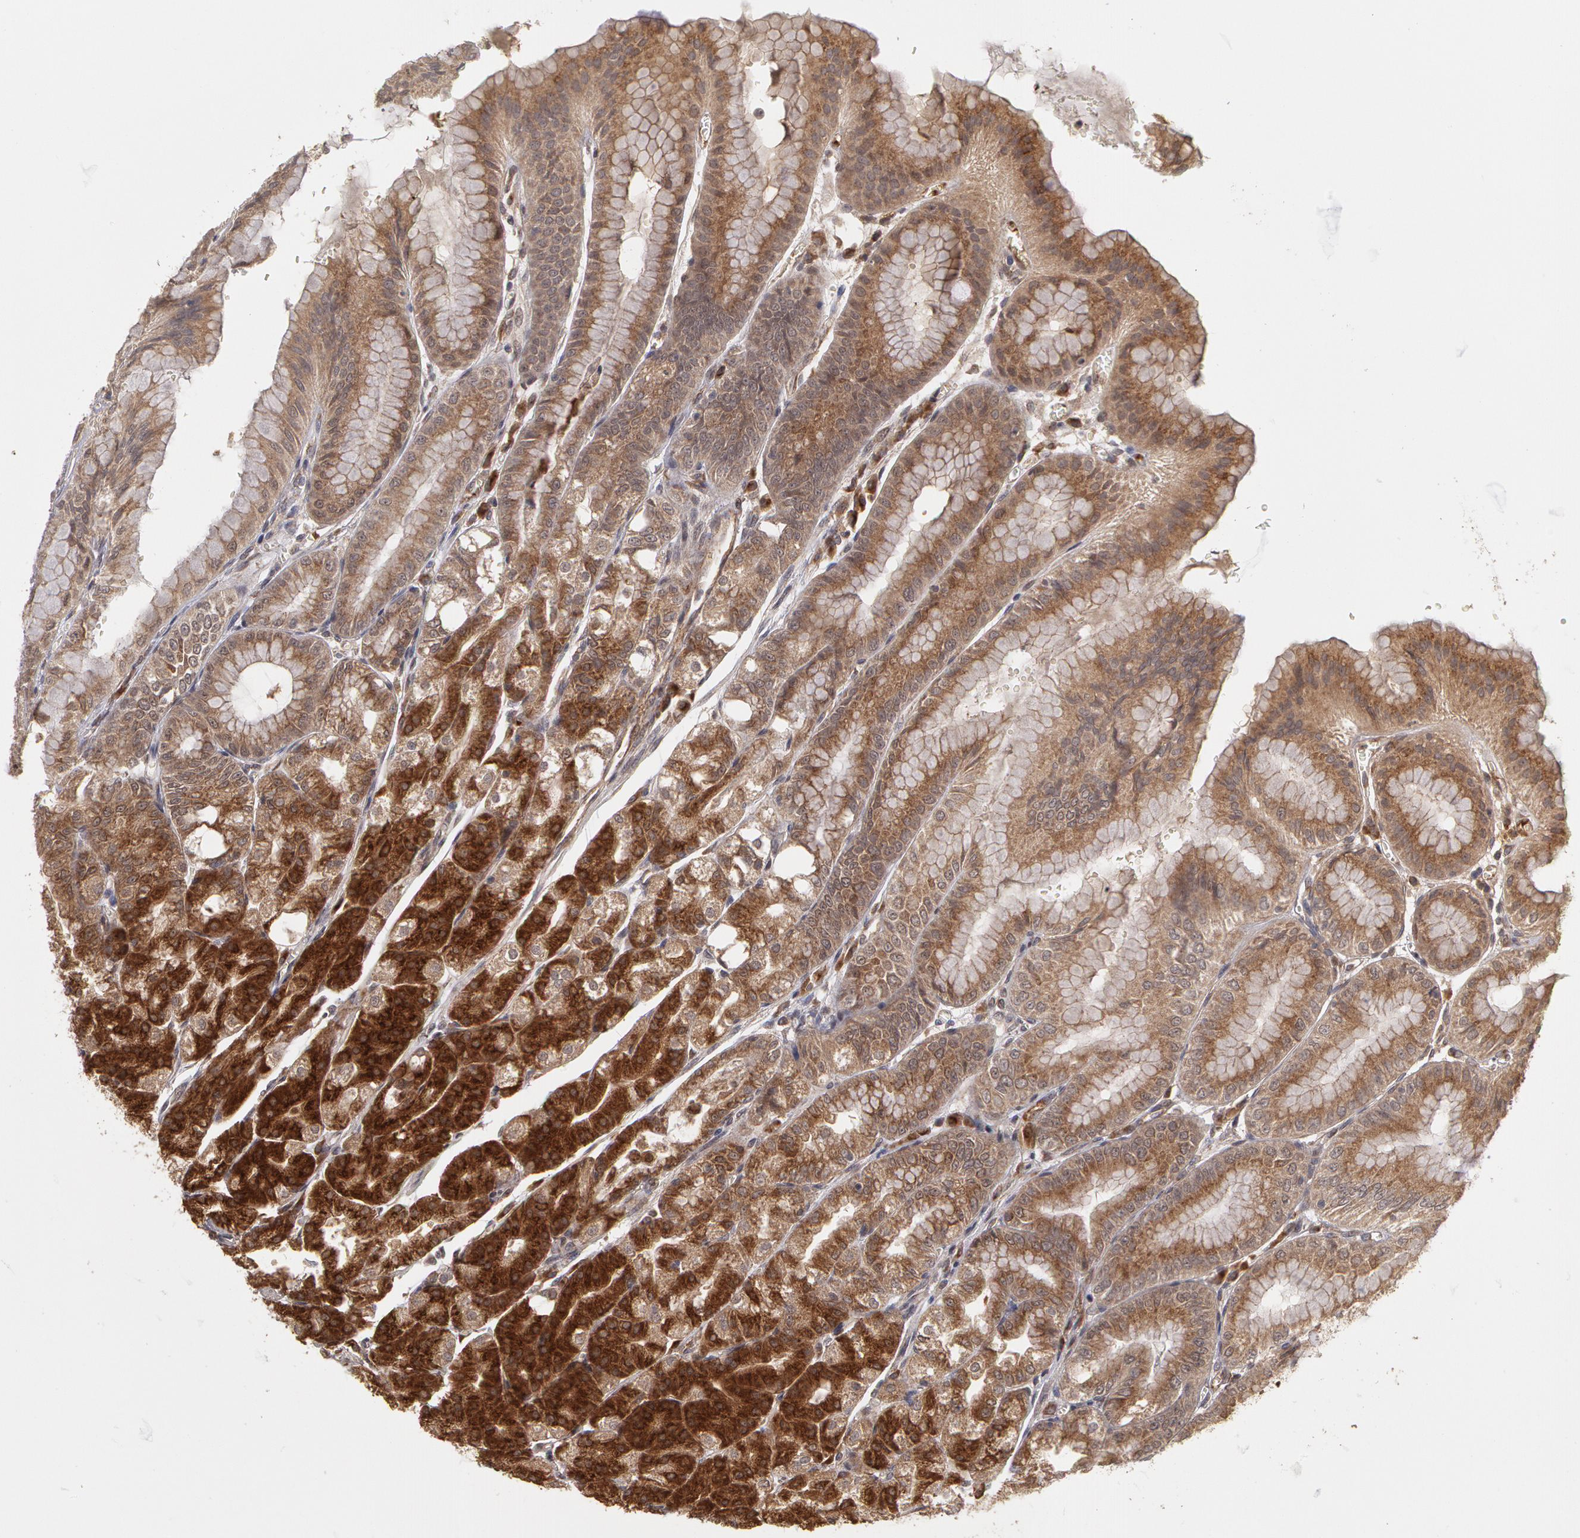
{"staining": {"intensity": "moderate", "quantity": "25%-75%", "location": "cytoplasmic/membranous"}, "tissue": "stomach", "cell_type": "Glandular cells", "image_type": "normal", "snomed": [{"axis": "morphology", "description": "Normal tissue, NOS"}, {"axis": "topography", "description": "Stomach, lower"}], "caption": "Protein analysis of benign stomach displays moderate cytoplasmic/membranous positivity in about 25%-75% of glandular cells.", "gene": "STX5", "patient": {"sex": "male", "age": 71}}